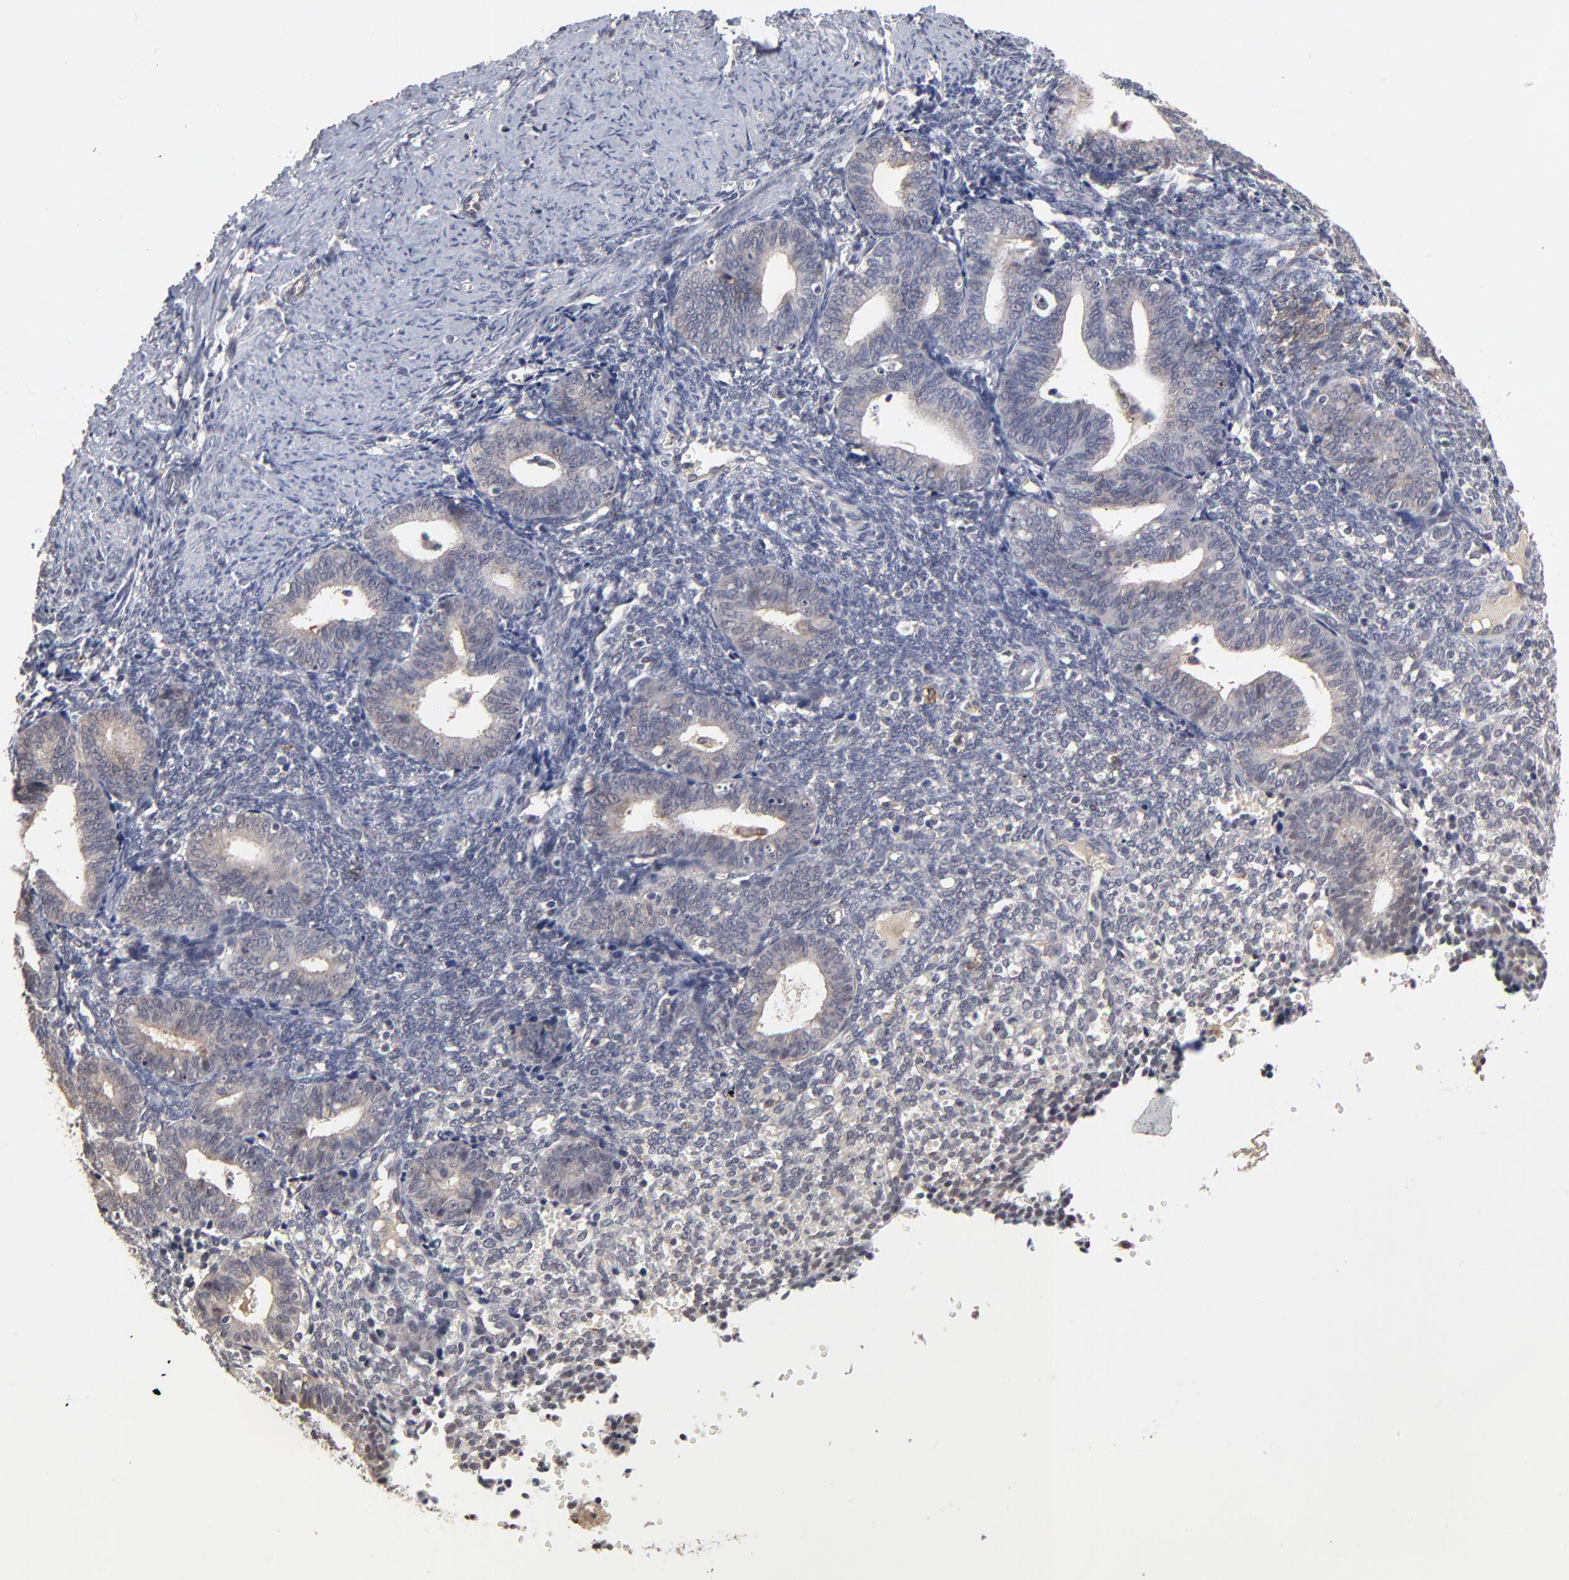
{"staining": {"intensity": "weak", "quantity": "<25%", "location": "cytoplasmic/membranous"}, "tissue": "endometrium", "cell_type": "Cells in endometrial stroma", "image_type": "normal", "snomed": [{"axis": "morphology", "description": "Normal tissue, NOS"}, {"axis": "topography", "description": "Endometrium"}], "caption": "A micrograph of endometrium stained for a protein displays no brown staining in cells in endometrial stroma.", "gene": "ASB8", "patient": {"sex": "female", "age": 61}}